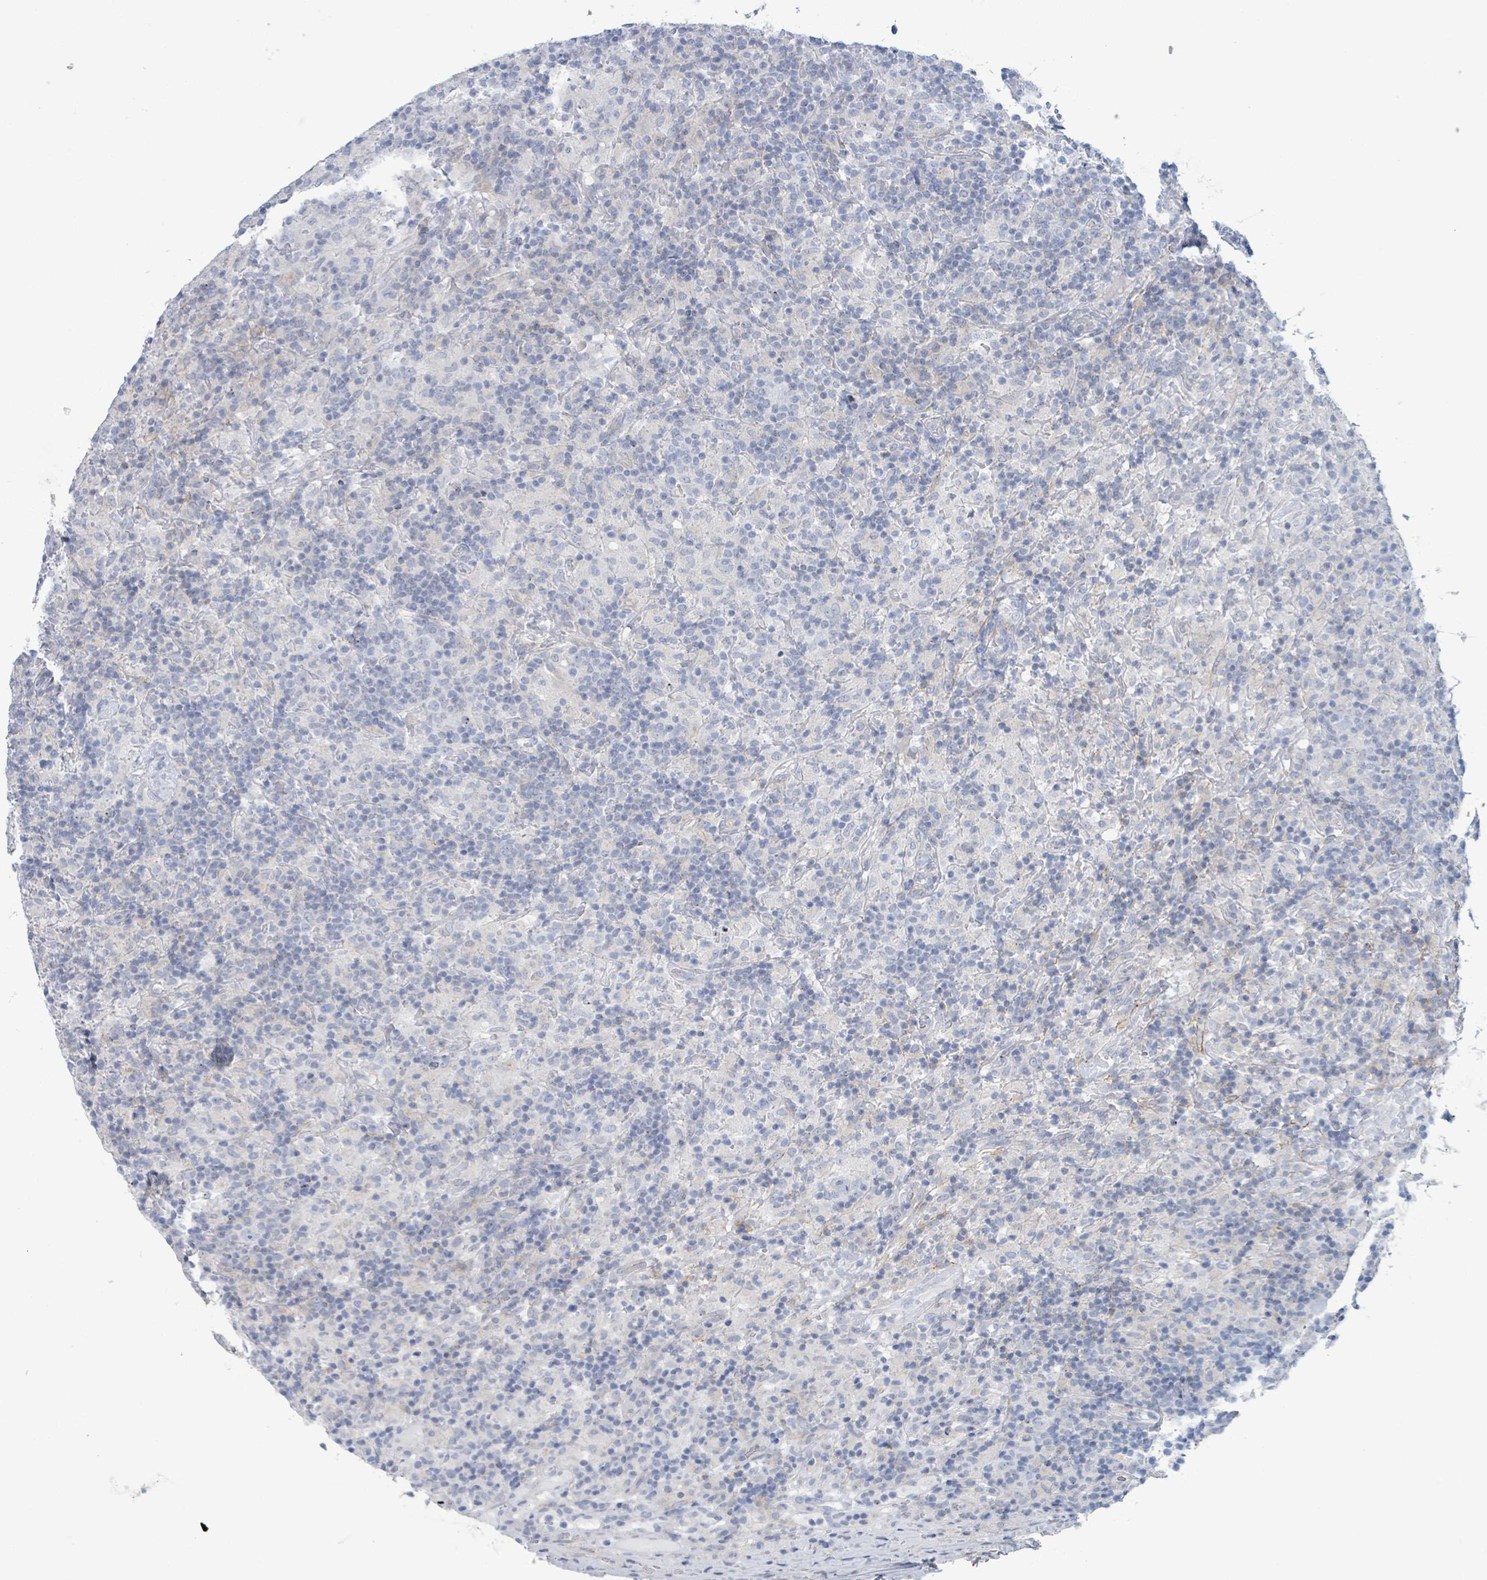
{"staining": {"intensity": "negative", "quantity": "none", "location": "none"}, "tissue": "lymphoma", "cell_type": "Tumor cells", "image_type": "cancer", "snomed": [{"axis": "morphology", "description": "Hodgkin's disease, NOS"}, {"axis": "topography", "description": "Lymph node"}], "caption": "Immunohistochemical staining of human Hodgkin's disease demonstrates no significant staining in tumor cells.", "gene": "PKLR", "patient": {"sex": "male", "age": 70}}